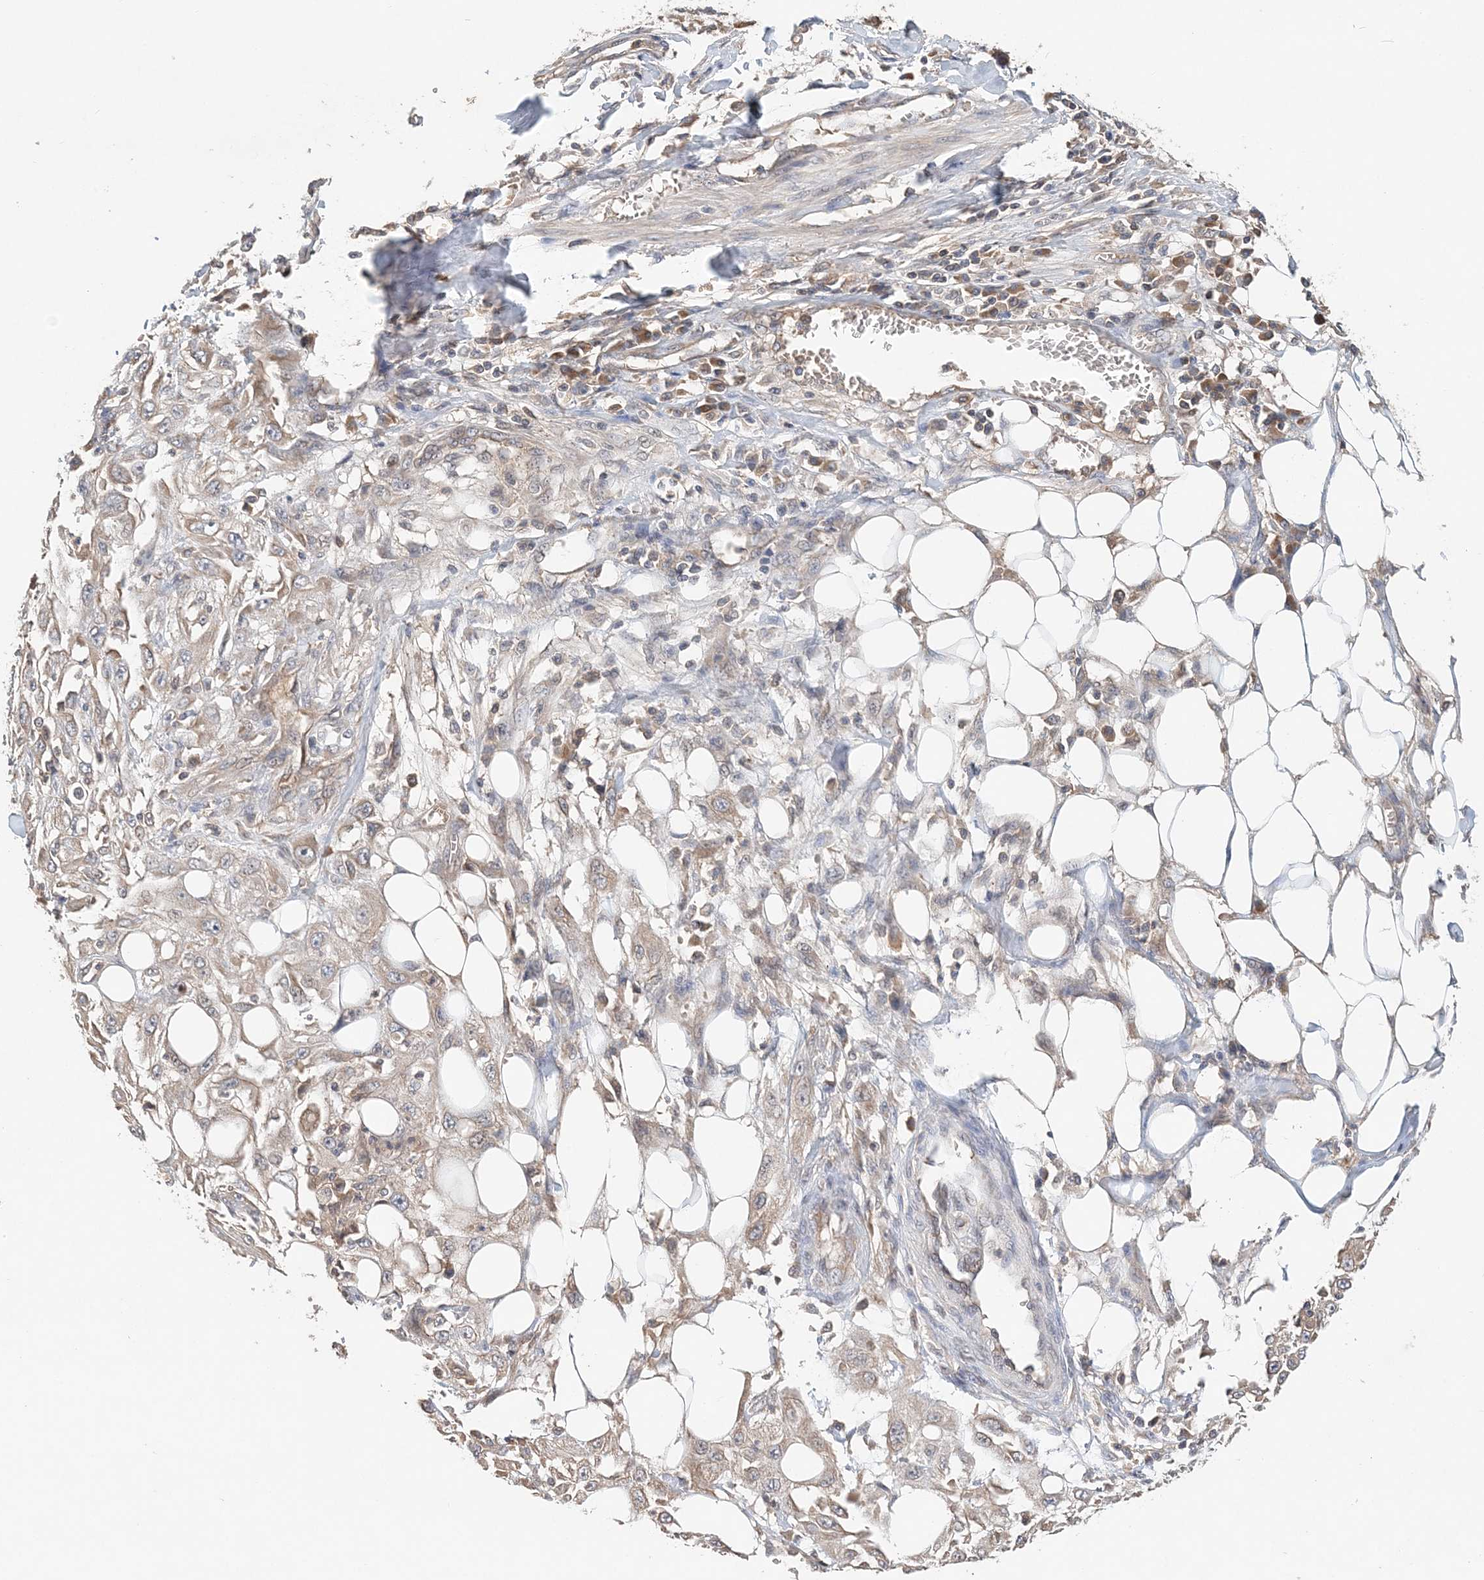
{"staining": {"intensity": "weak", "quantity": "<25%", "location": "cytoplasmic/membranous"}, "tissue": "skin cancer", "cell_type": "Tumor cells", "image_type": "cancer", "snomed": [{"axis": "morphology", "description": "Squamous cell carcinoma, NOS"}, {"axis": "topography", "description": "Skin"}], "caption": "IHC histopathology image of neoplastic tissue: human squamous cell carcinoma (skin) stained with DAB exhibits no significant protein expression in tumor cells.", "gene": "SYCP3", "patient": {"sex": "male", "age": 75}}